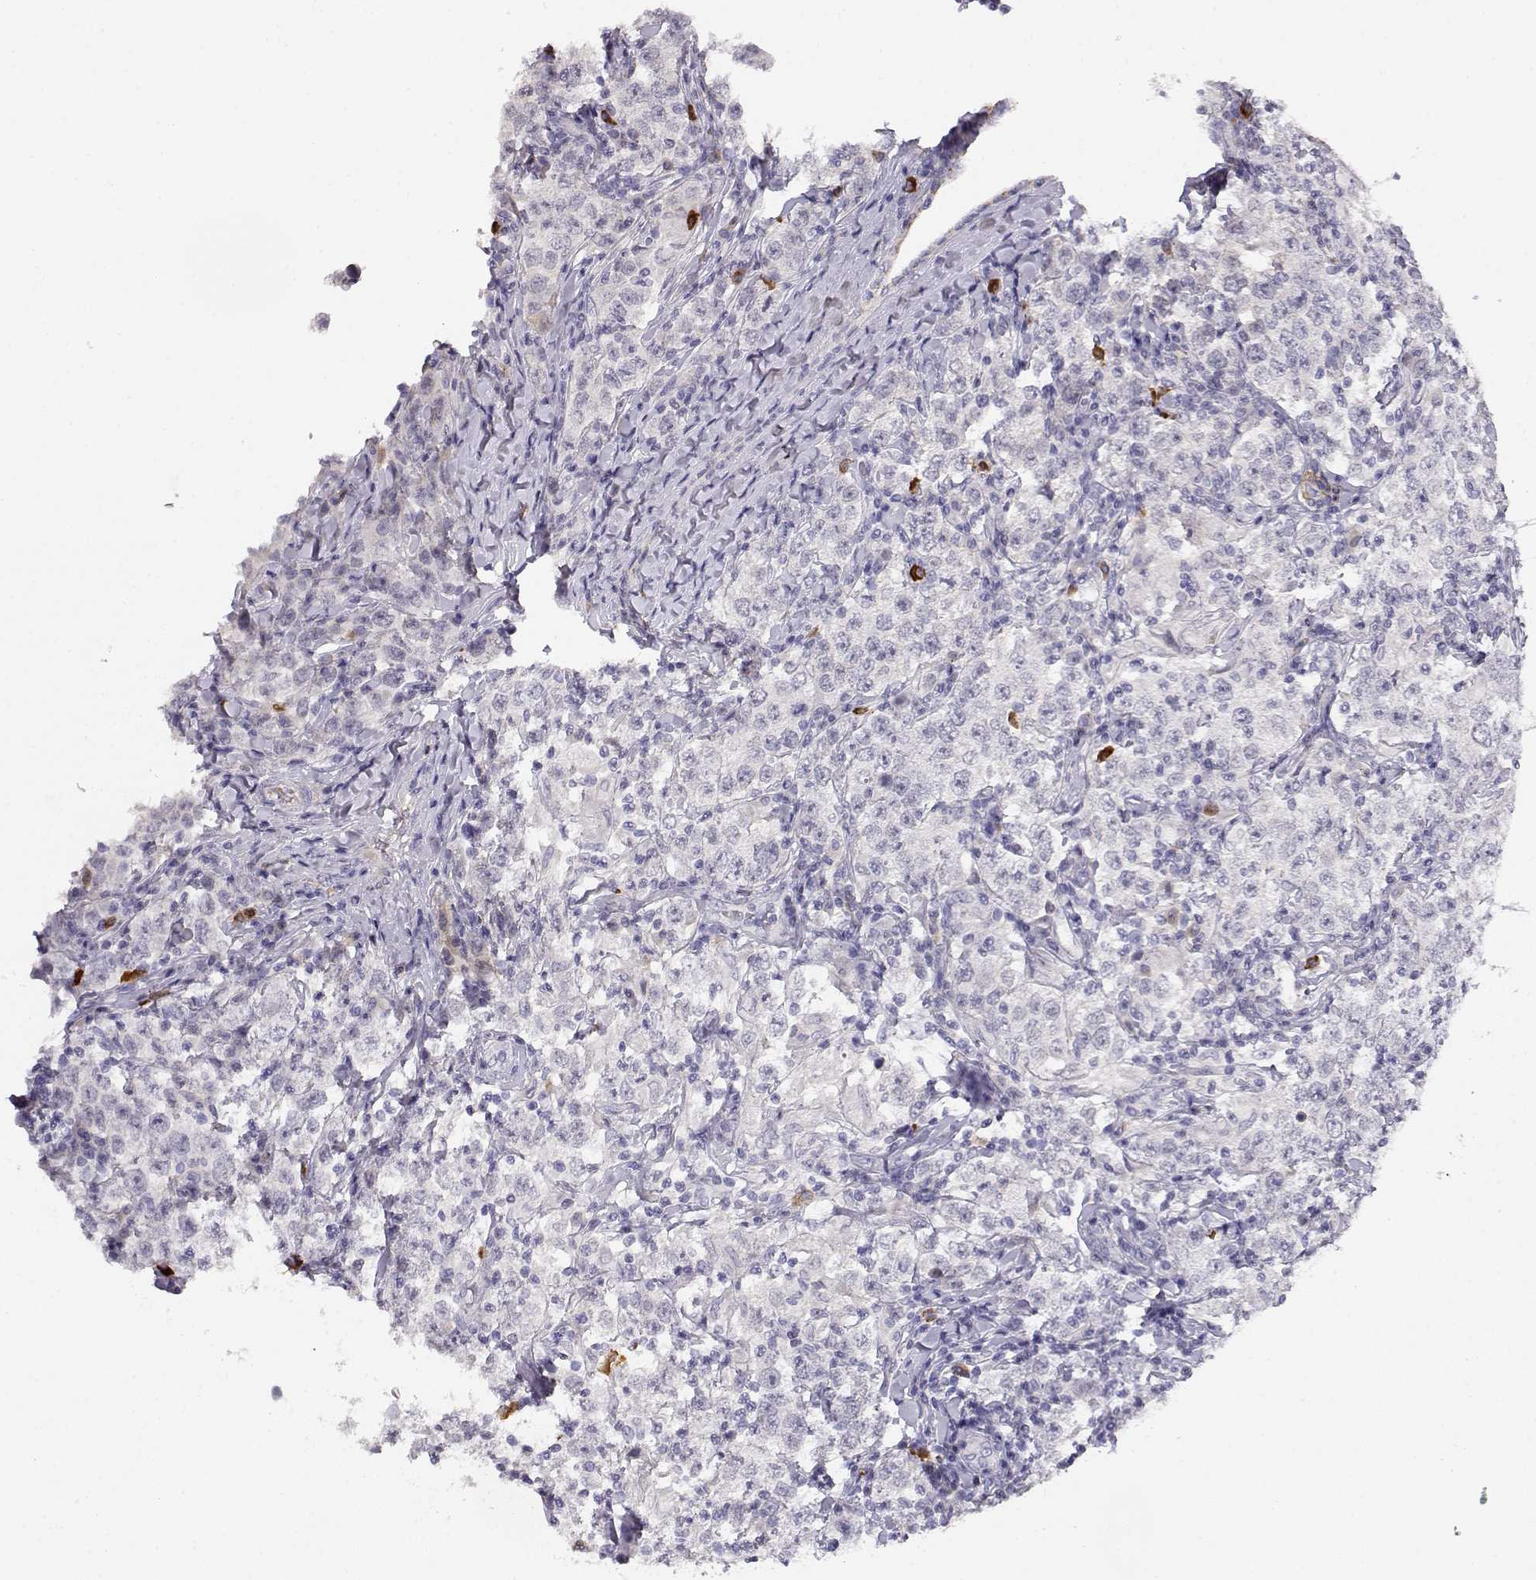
{"staining": {"intensity": "negative", "quantity": "none", "location": "none"}, "tissue": "testis cancer", "cell_type": "Tumor cells", "image_type": "cancer", "snomed": [{"axis": "morphology", "description": "Seminoma, NOS"}, {"axis": "morphology", "description": "Carcinoma, Embryonal, NOS"}, {"axis": "topography", "description": "Testis"}], "caption": "High power microscopy image of an IHC image of testis cancer, revealing no significant staining in tumor cells.", "gene": "CDHR1", "patient": {"sex": "male", "age": 41}}